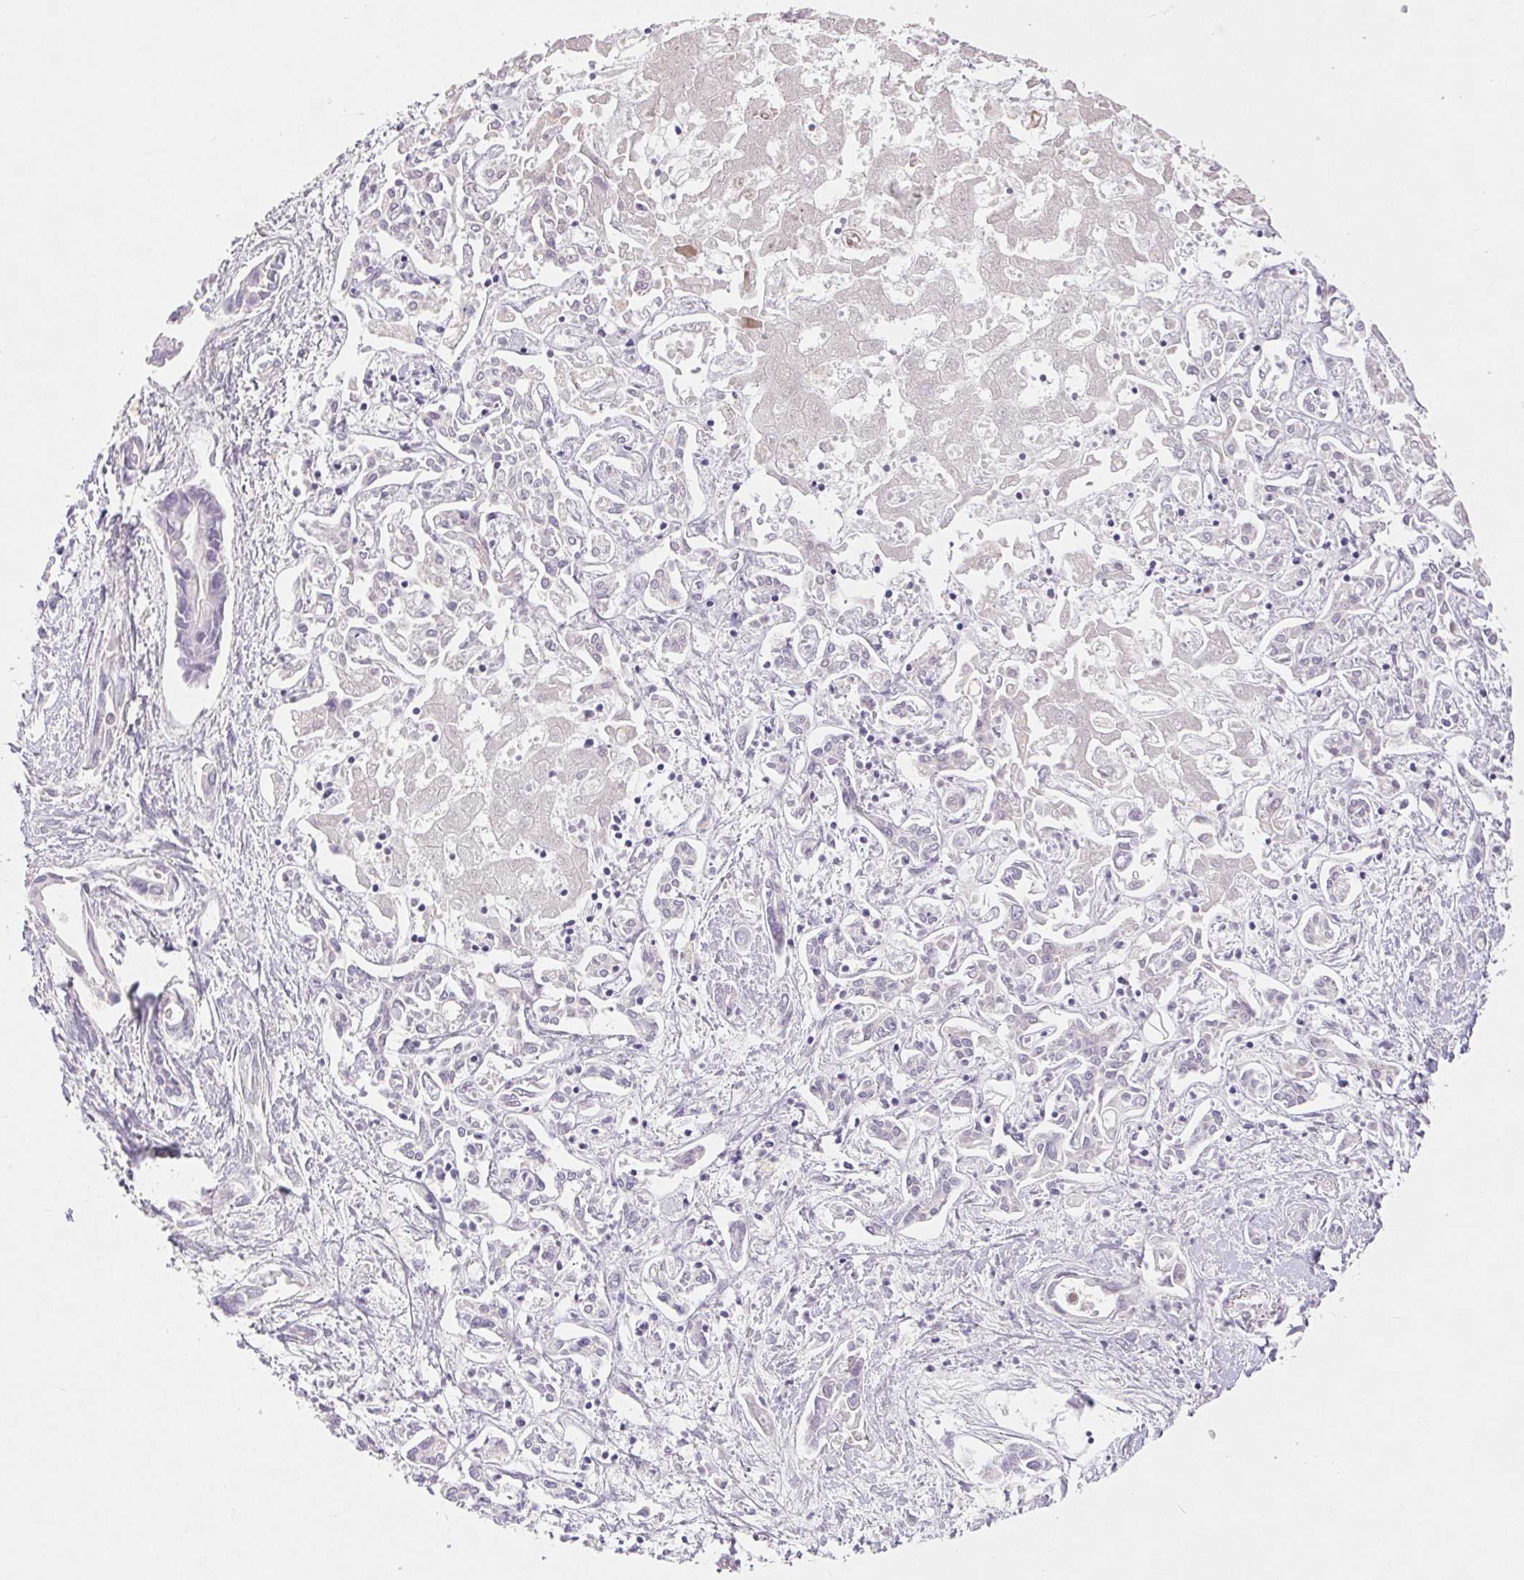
{"staining": {"intensity": "negative", "quantity": "none", "location": "none"}, "tissue": "liver cancer", "cell_type": "Tumor cells", "image_type": "cancer", "snomed": [{"axis": "morphology", "description": "Cholangiocarcinoma"}, {"axis": "topography", "description": "Liver"}], "caption": "The immunohistochemistry histopathology image has no significant staining in tumor cells of liver cancer tissue.", "gene": "CLDN16", "patient": {"sex": "female", "age": 64}}